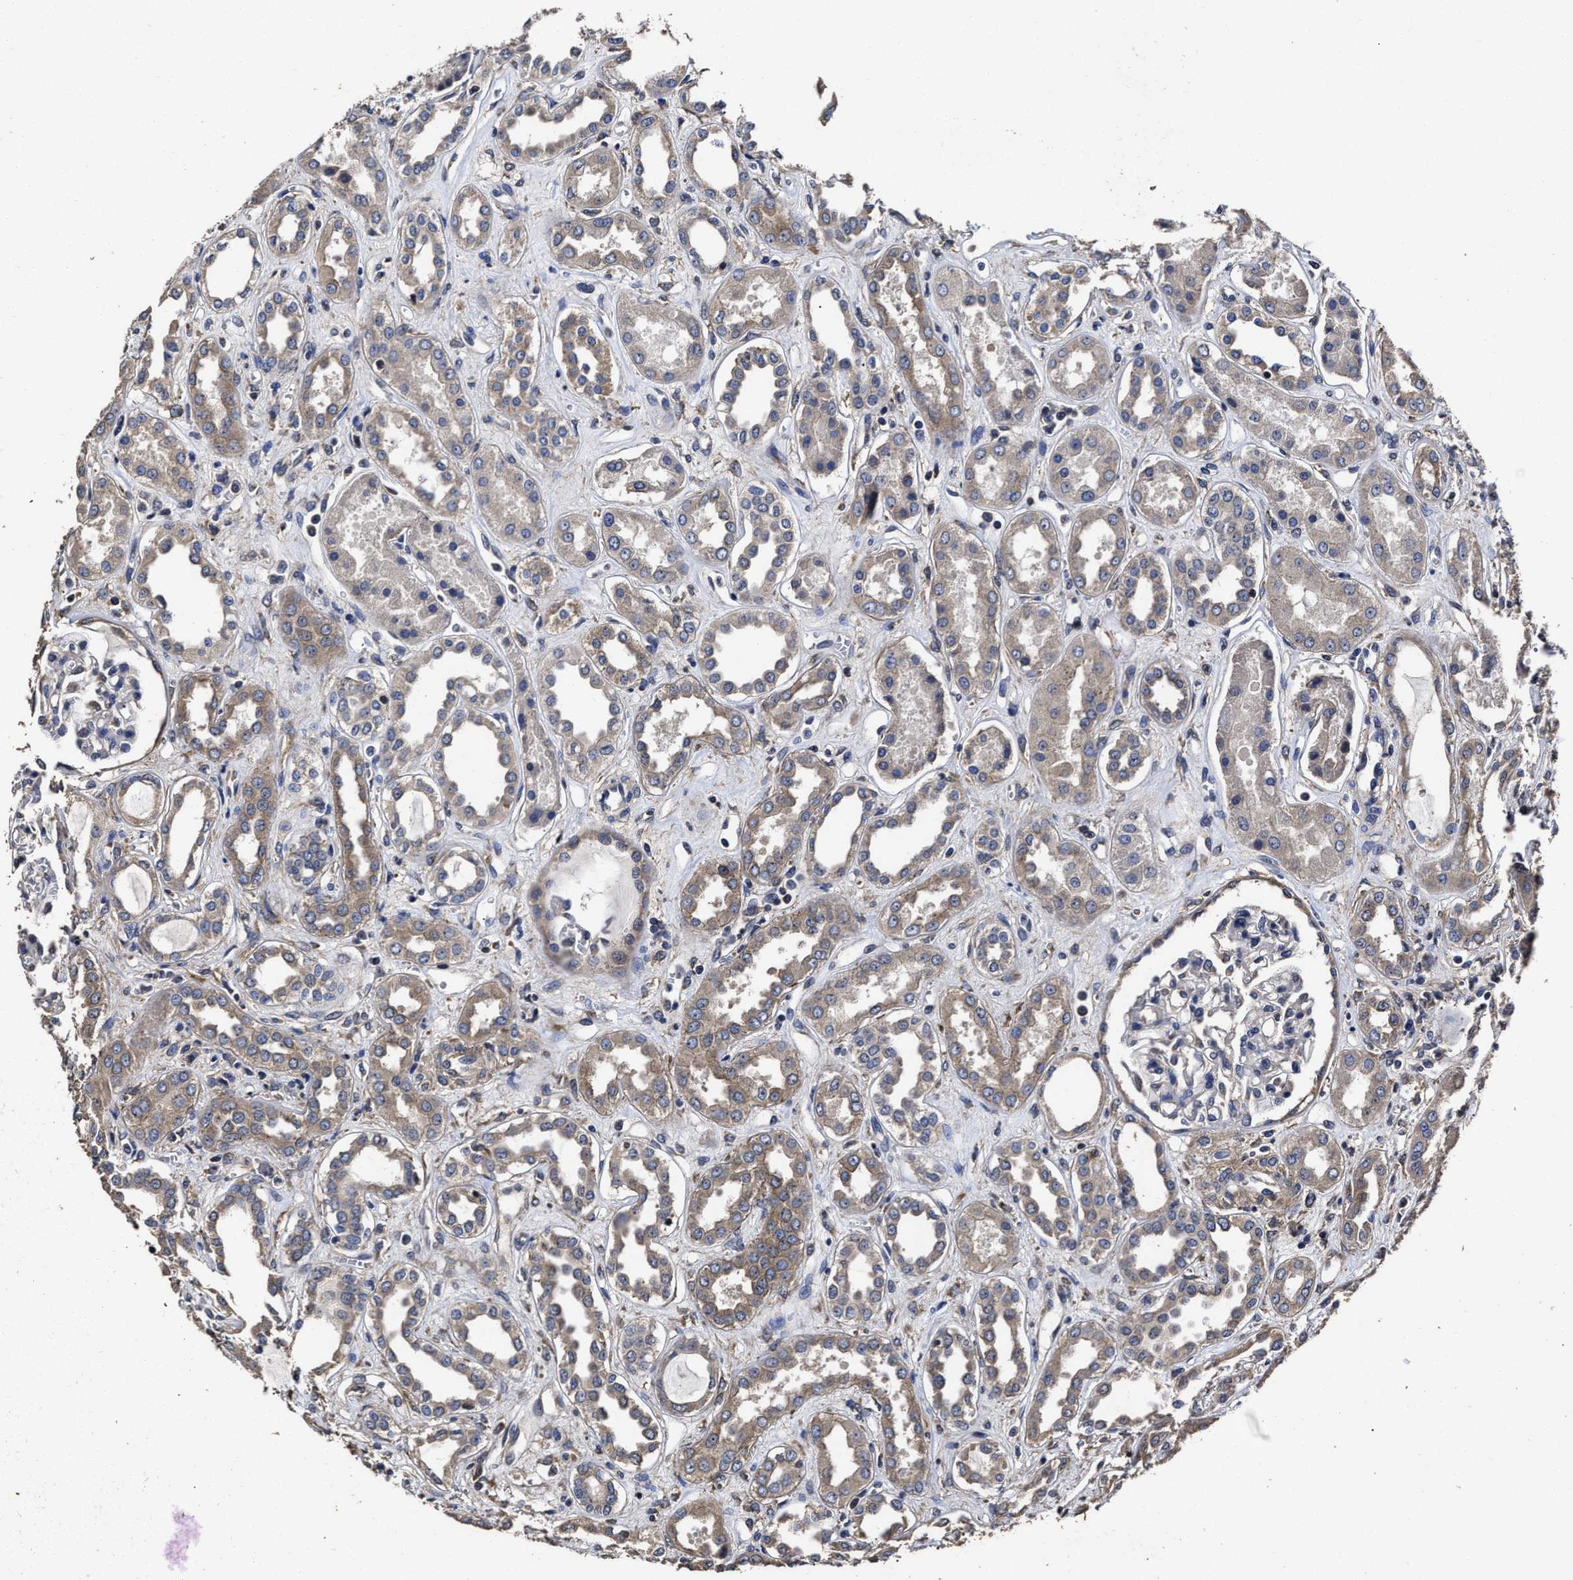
{"staining": {"intensity": "negative", "quantity": "none", "location": "none"}, "tissue": "kidney", "cell_type": "Cells in glomeruli", "image_type": "normal", "snomed": [{"axis": "morphology", "description": "Normal tissue, NOS"}, {"axis": "topography", "description": "Kidney"}], "caption": "Immunohistochemistry histopathology image of normal human kidney stained for a protein (brown), which demonstrates no staining in cells in glomeruli. (DAB (3,3'-diaminobenzidine) immunohistochemistry (IHC), high magnification).", "gene": "AVEN", "patient": {"sex": "male", "age": 59}}